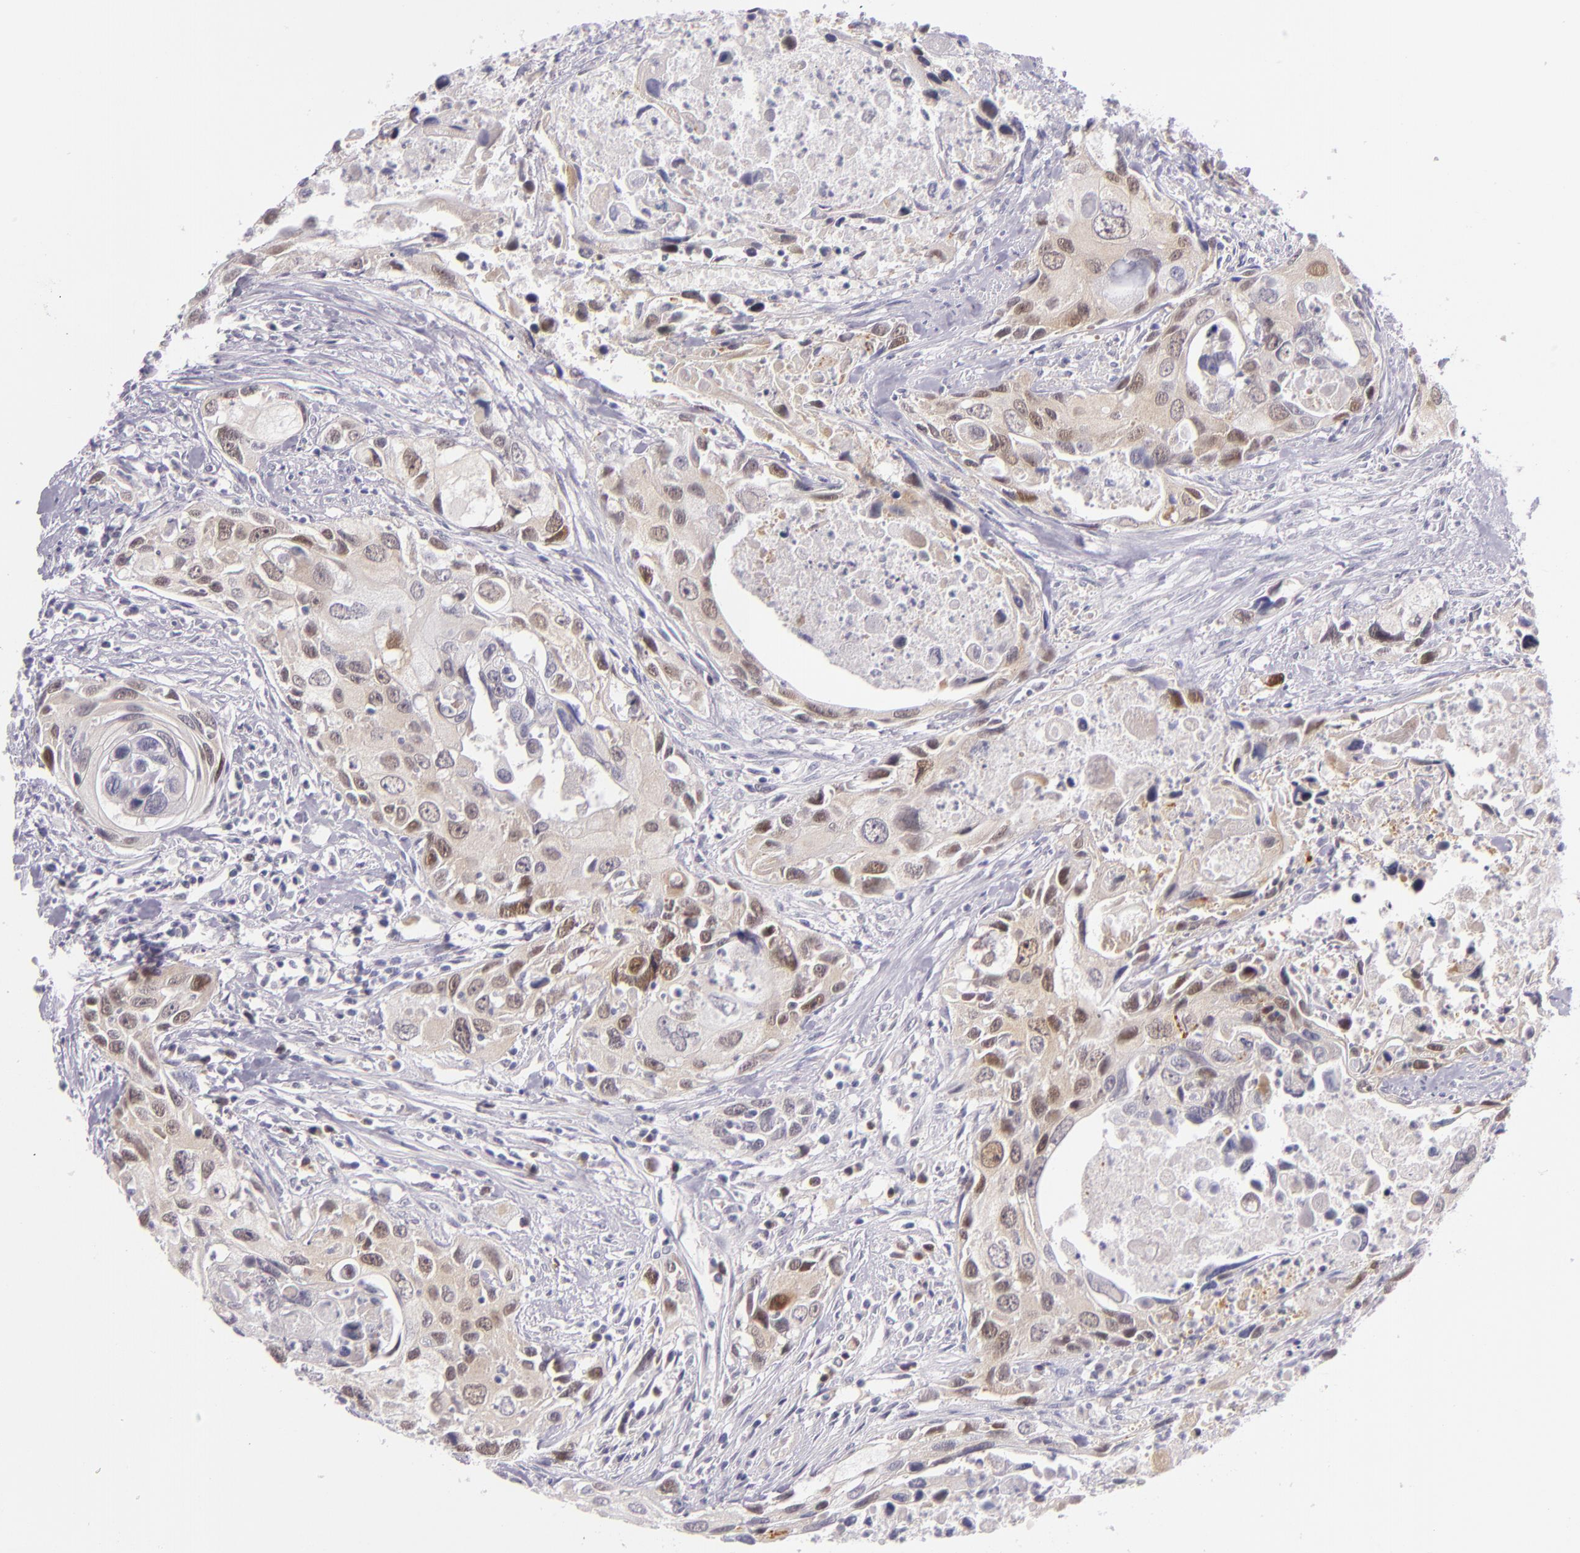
{"staining": {"intensity": "weak", "quantity": "<25%", "location": "cytoplasmic/membranous,nuclear"}, "tissue": "urothelial cancer", "cell_type": "Tumor cells", "image_type": "cancer", "snomed": [{"axis": "morphology", "description": "Urothelial carcinoma, High grade"}, {"axis": "topography", "description": "Urinary bladder"}], "caption": "Protein analysis of urothelial carcinoma (high-grade) exhibits no significant staining in tumor cells.", "gene": "CSE1L", "patient": {"sex": "male", "age": 71}}